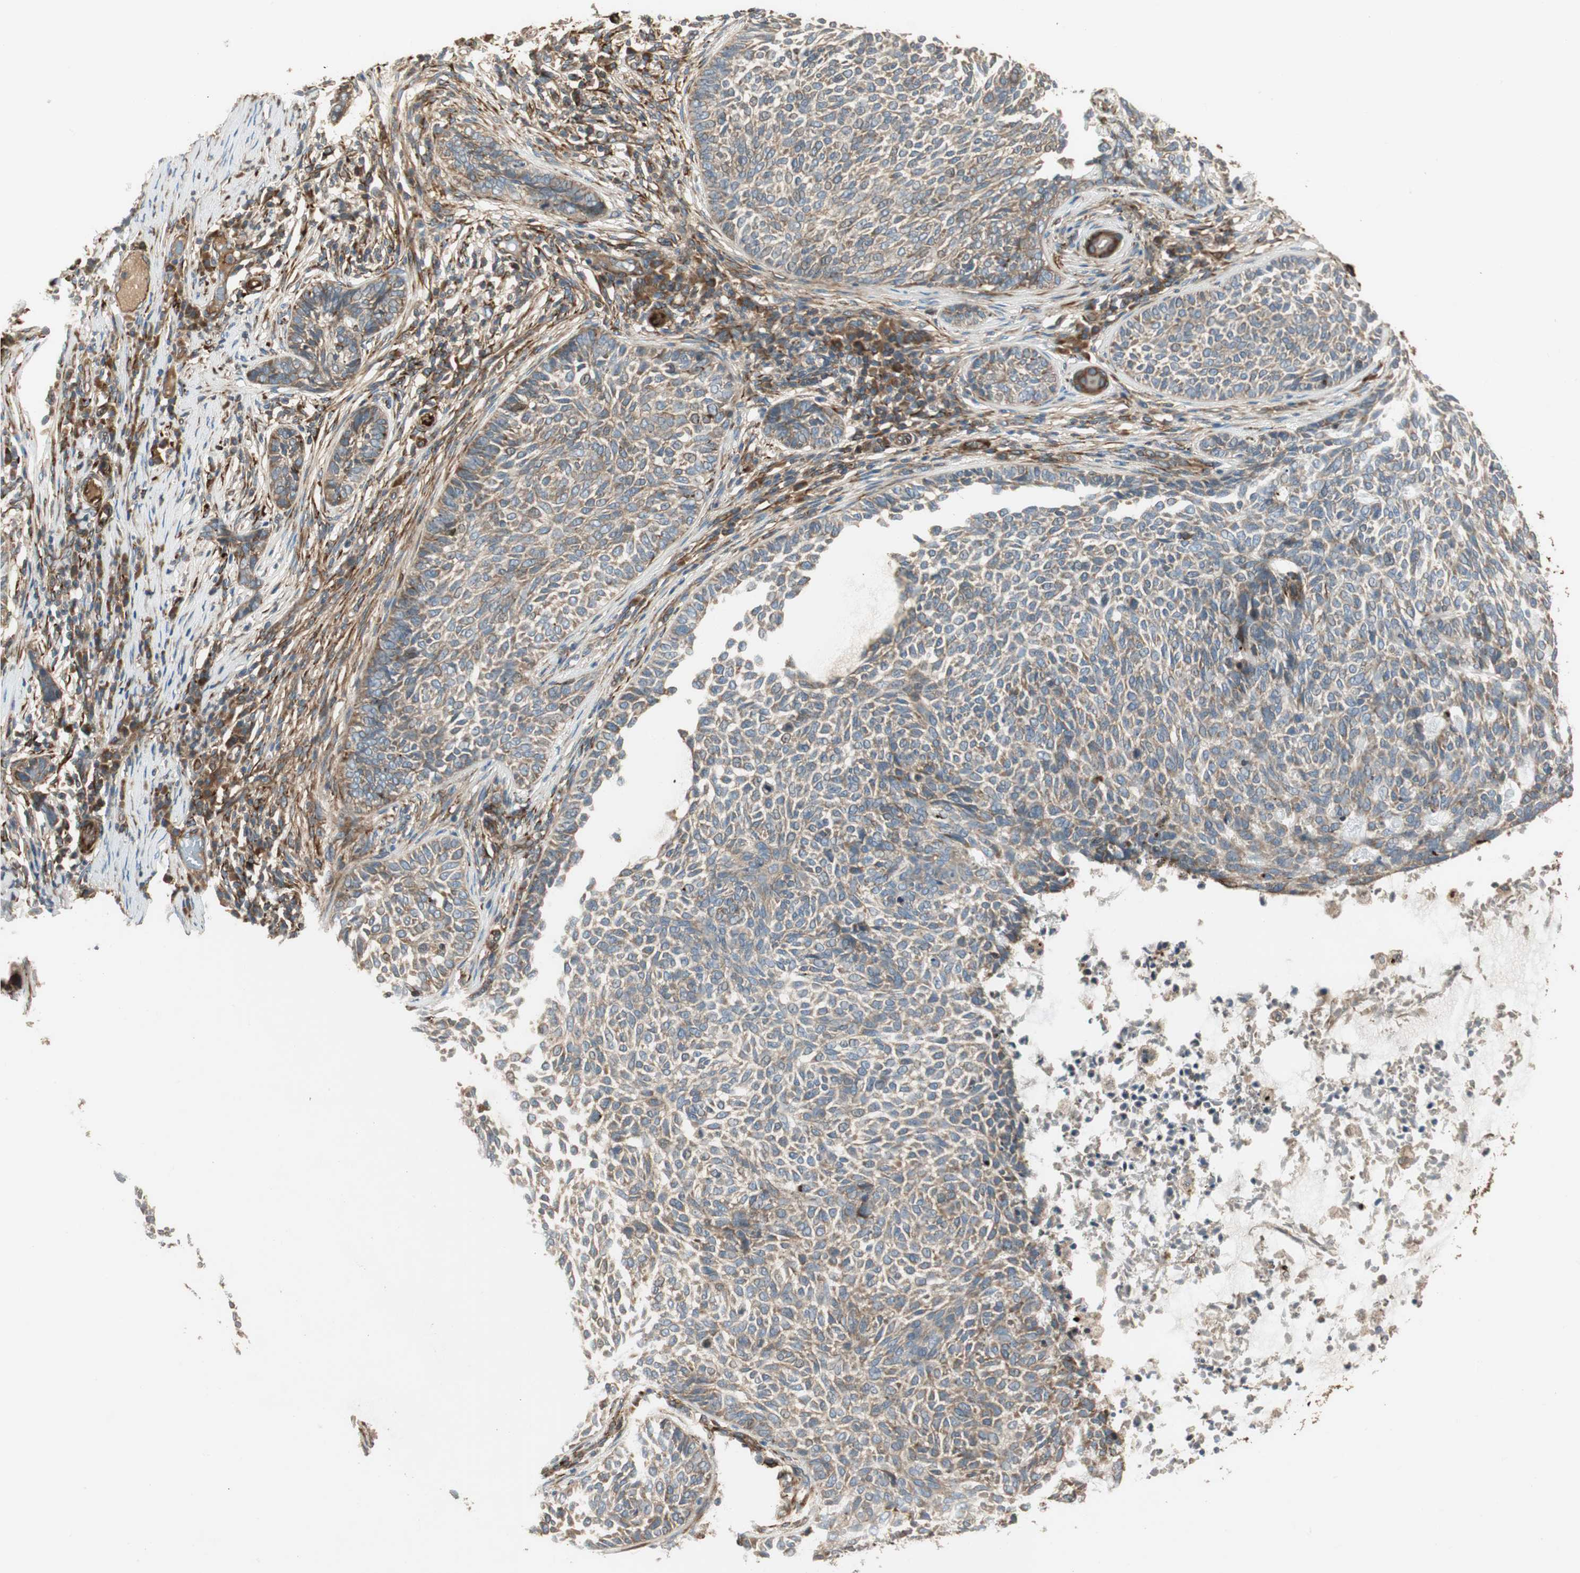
{"staining": {"intensity": "weak", "quantity": ">75%", "location": "cytoplasmic/membranous"}, "tissue": "skin cancer", "cell_type": "Tumor cells", "image_type": "cancer", "snomed": [{"axis": "morphology", "description": "Basal cell carcinoma"}, {"axis": "topography", "description": "Skin"}], "caption": "Skin cancer (basal cell carcinoma) tissue exhibits weak cytoplasmic/membranous expression in approximately >75% of tumor cells, visualized by immunohistochemistry.", "gene": "PRKG1", "patient": {"sex": "male", "age": 87}}